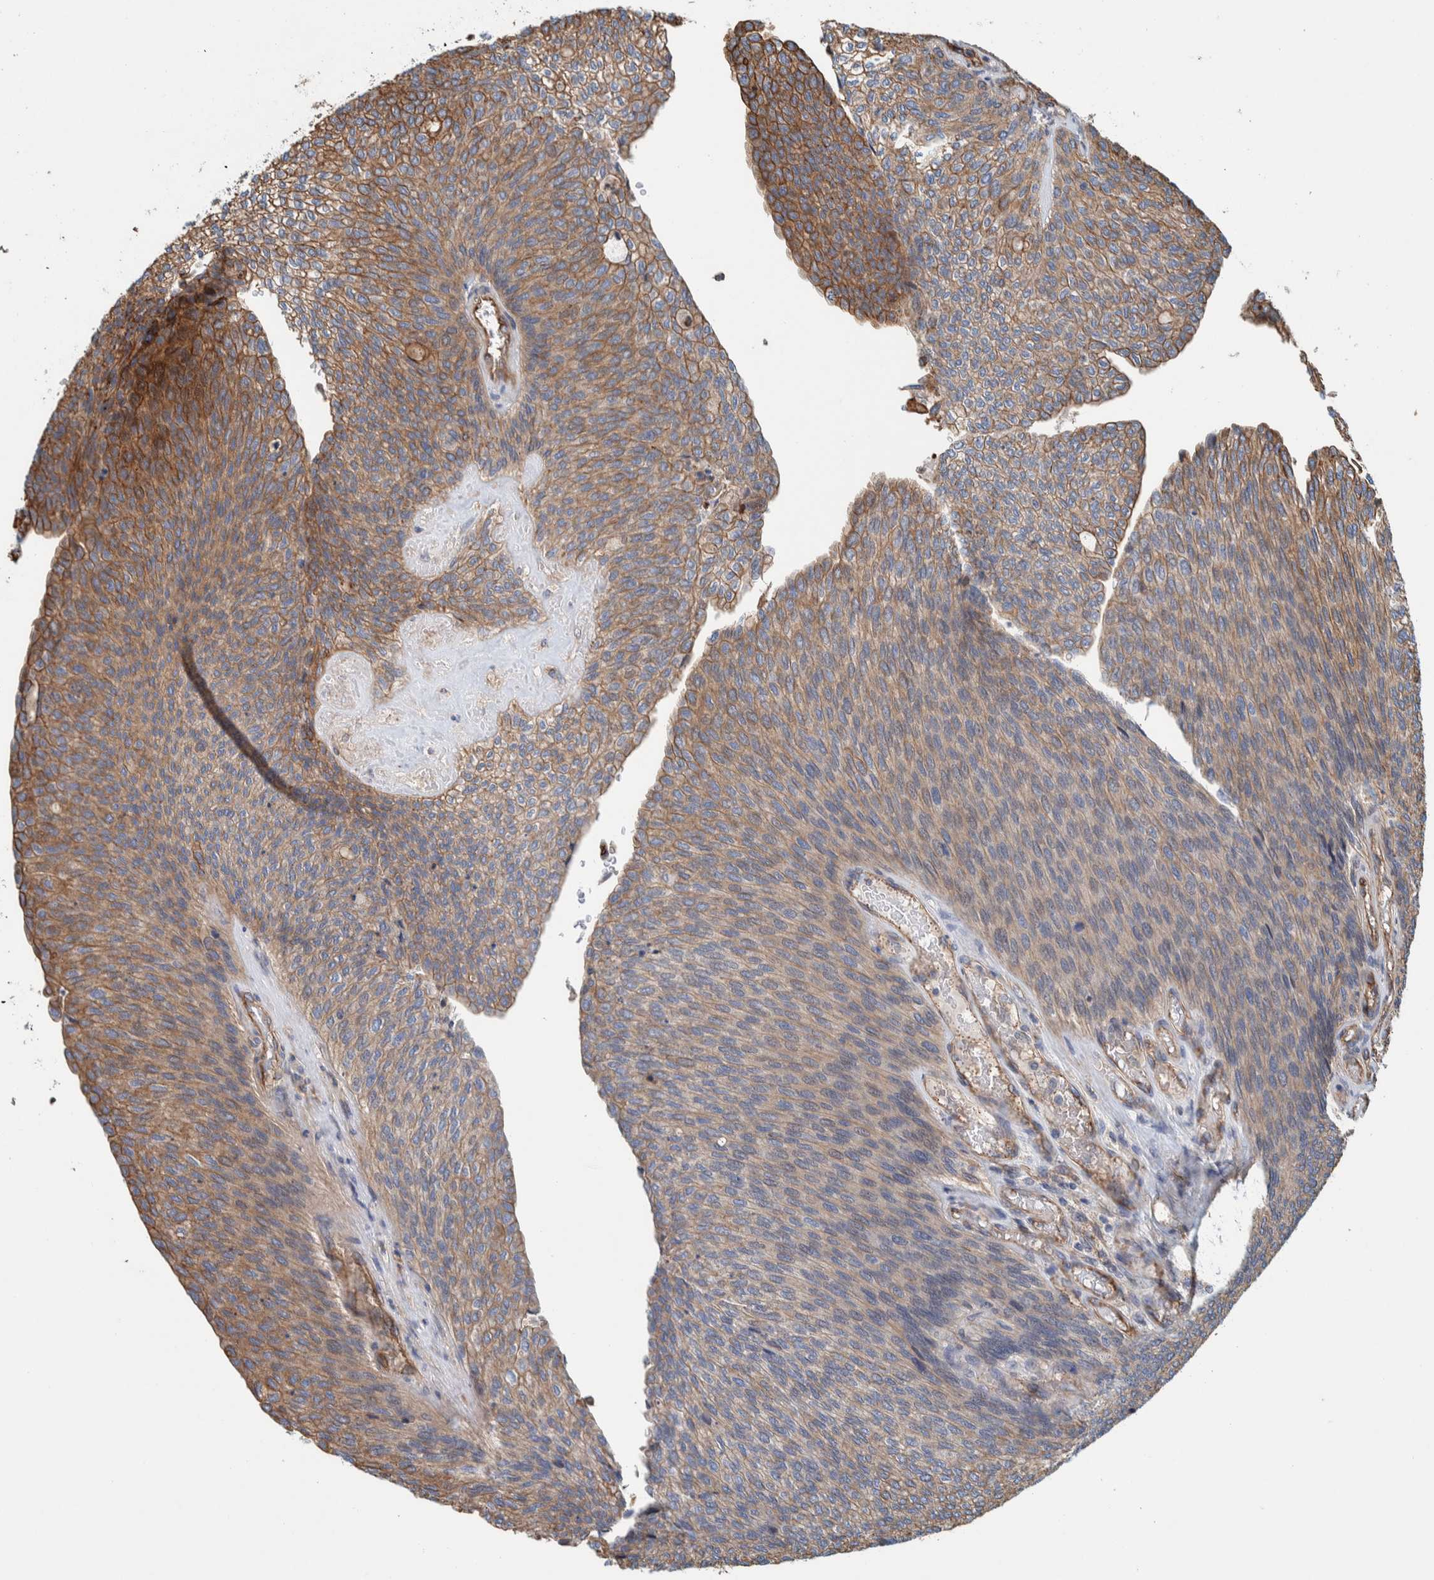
{"staining": {"intensity": "moderate", "quantity": ">75%", "location": "cytoplasmic/membranous"}, "tissue": "urothelial cancer", "cell_type": "Tumor cells", "image_type": "cancer", "snomed": [{"axis": "morphology", "description": "Urothelial carcinoma, Low grade"}, {"axis": "topography", "description": "Urinary bladder"}], "caption": "Protein analysis of low-grade urothelial carcinoma tissue reveals moderate cytoplasmic/membranous staining in about >75% of tumor cells.", "gene": "PKD1L1", "patient": {"sex": "female", "age": 79}}